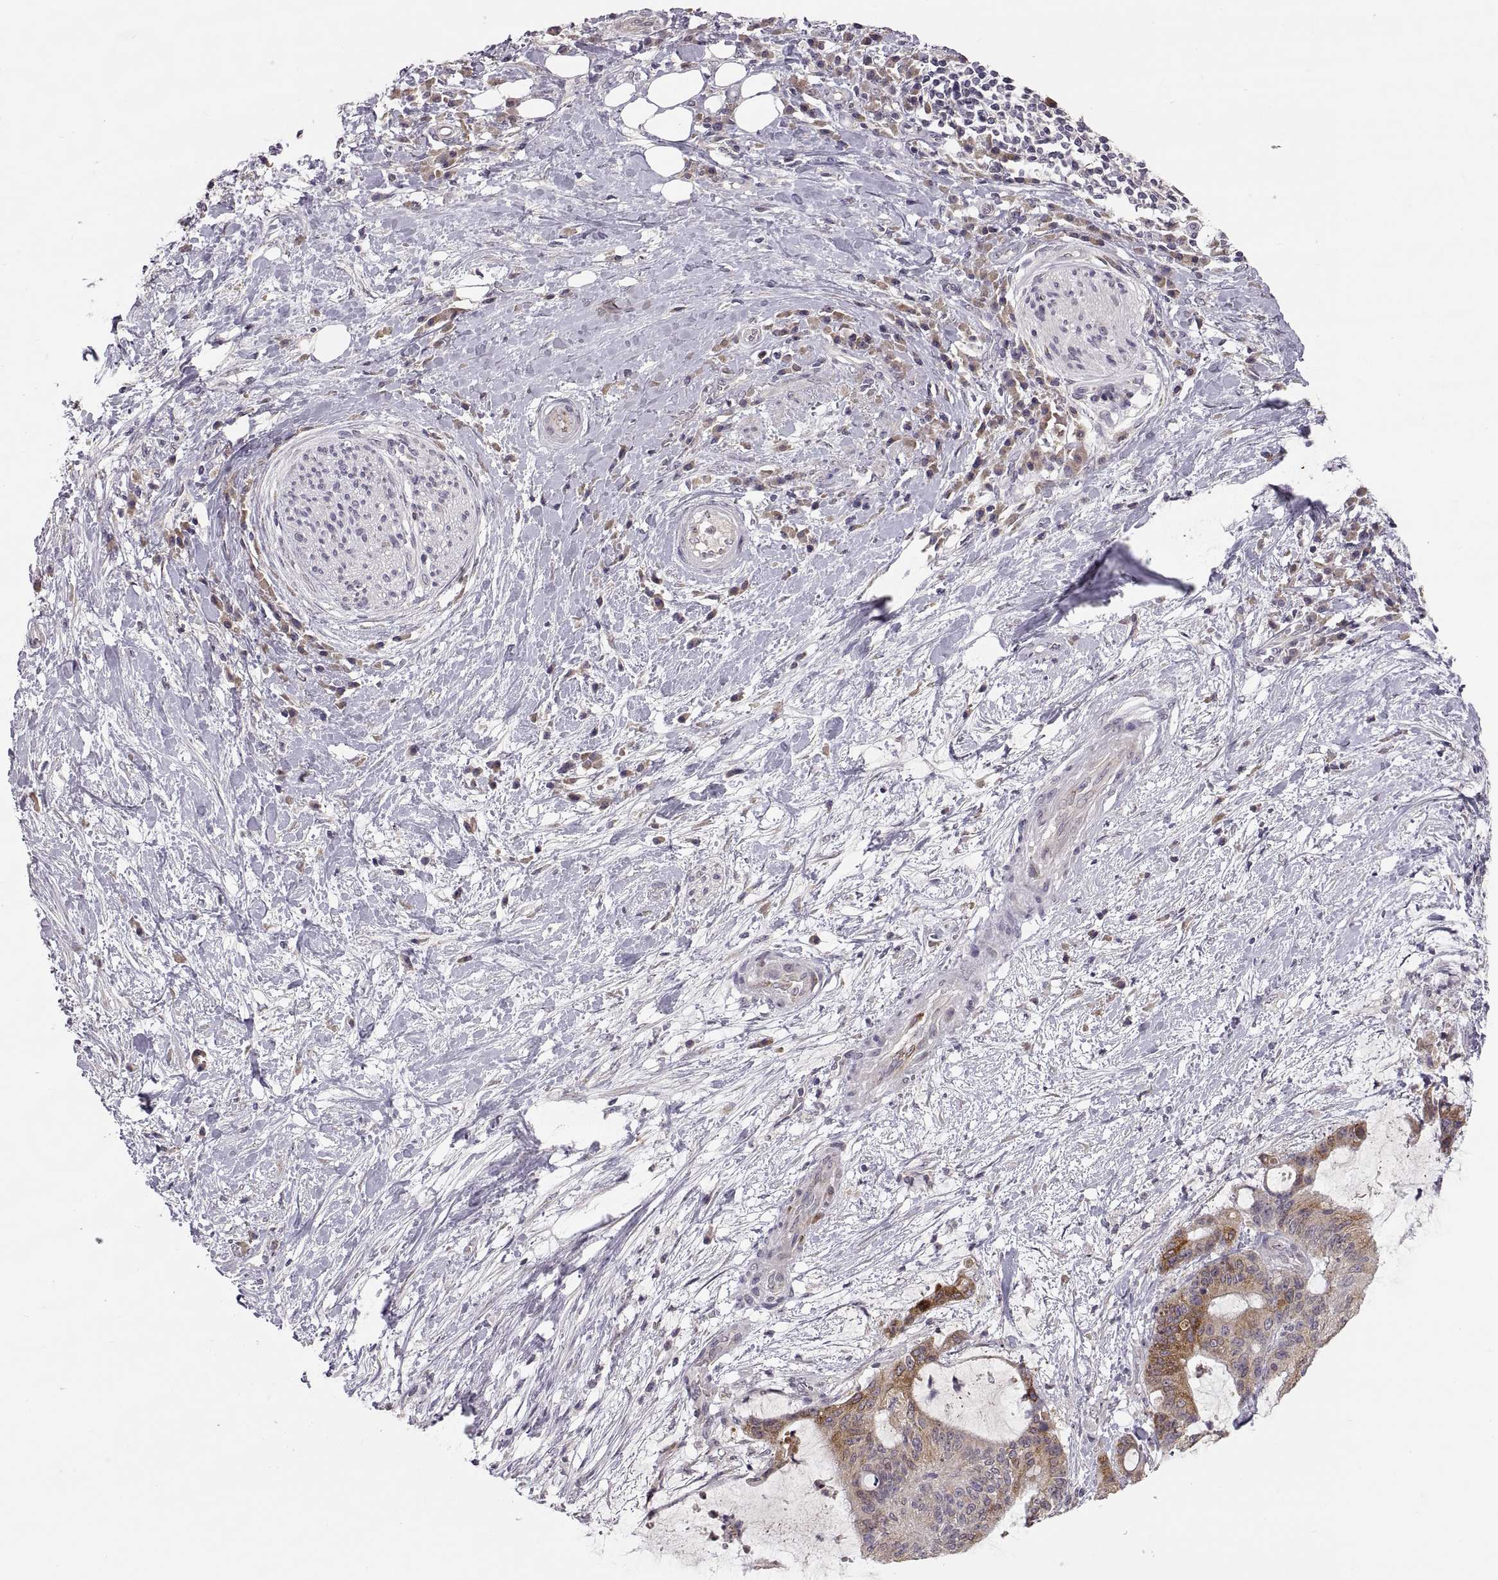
{"staining": {"intensity": "moderate", "quantity": "25%-75%", "location": "cytoplasmic/membranous"}, "tissue": "liver cancer", "cell_type": "Tumor cells", "image_type": "cancer", "snomed": [{"axis": "morphology", "description": "Cholangiocarcinoma"}, {"axis": "topography", "description": "Liver"}], "caption": "High-magnification brightfield microscopy of liver cancer stained with DAB (brown) and counterstained with hematoxylin (blue). tumor cells exhibit moderate cytoplasmic/membranous expression is identified in approximately25%-75% of cells.", "gene": "HMGCR", "patient": {"sex": "female", "age": 73}}